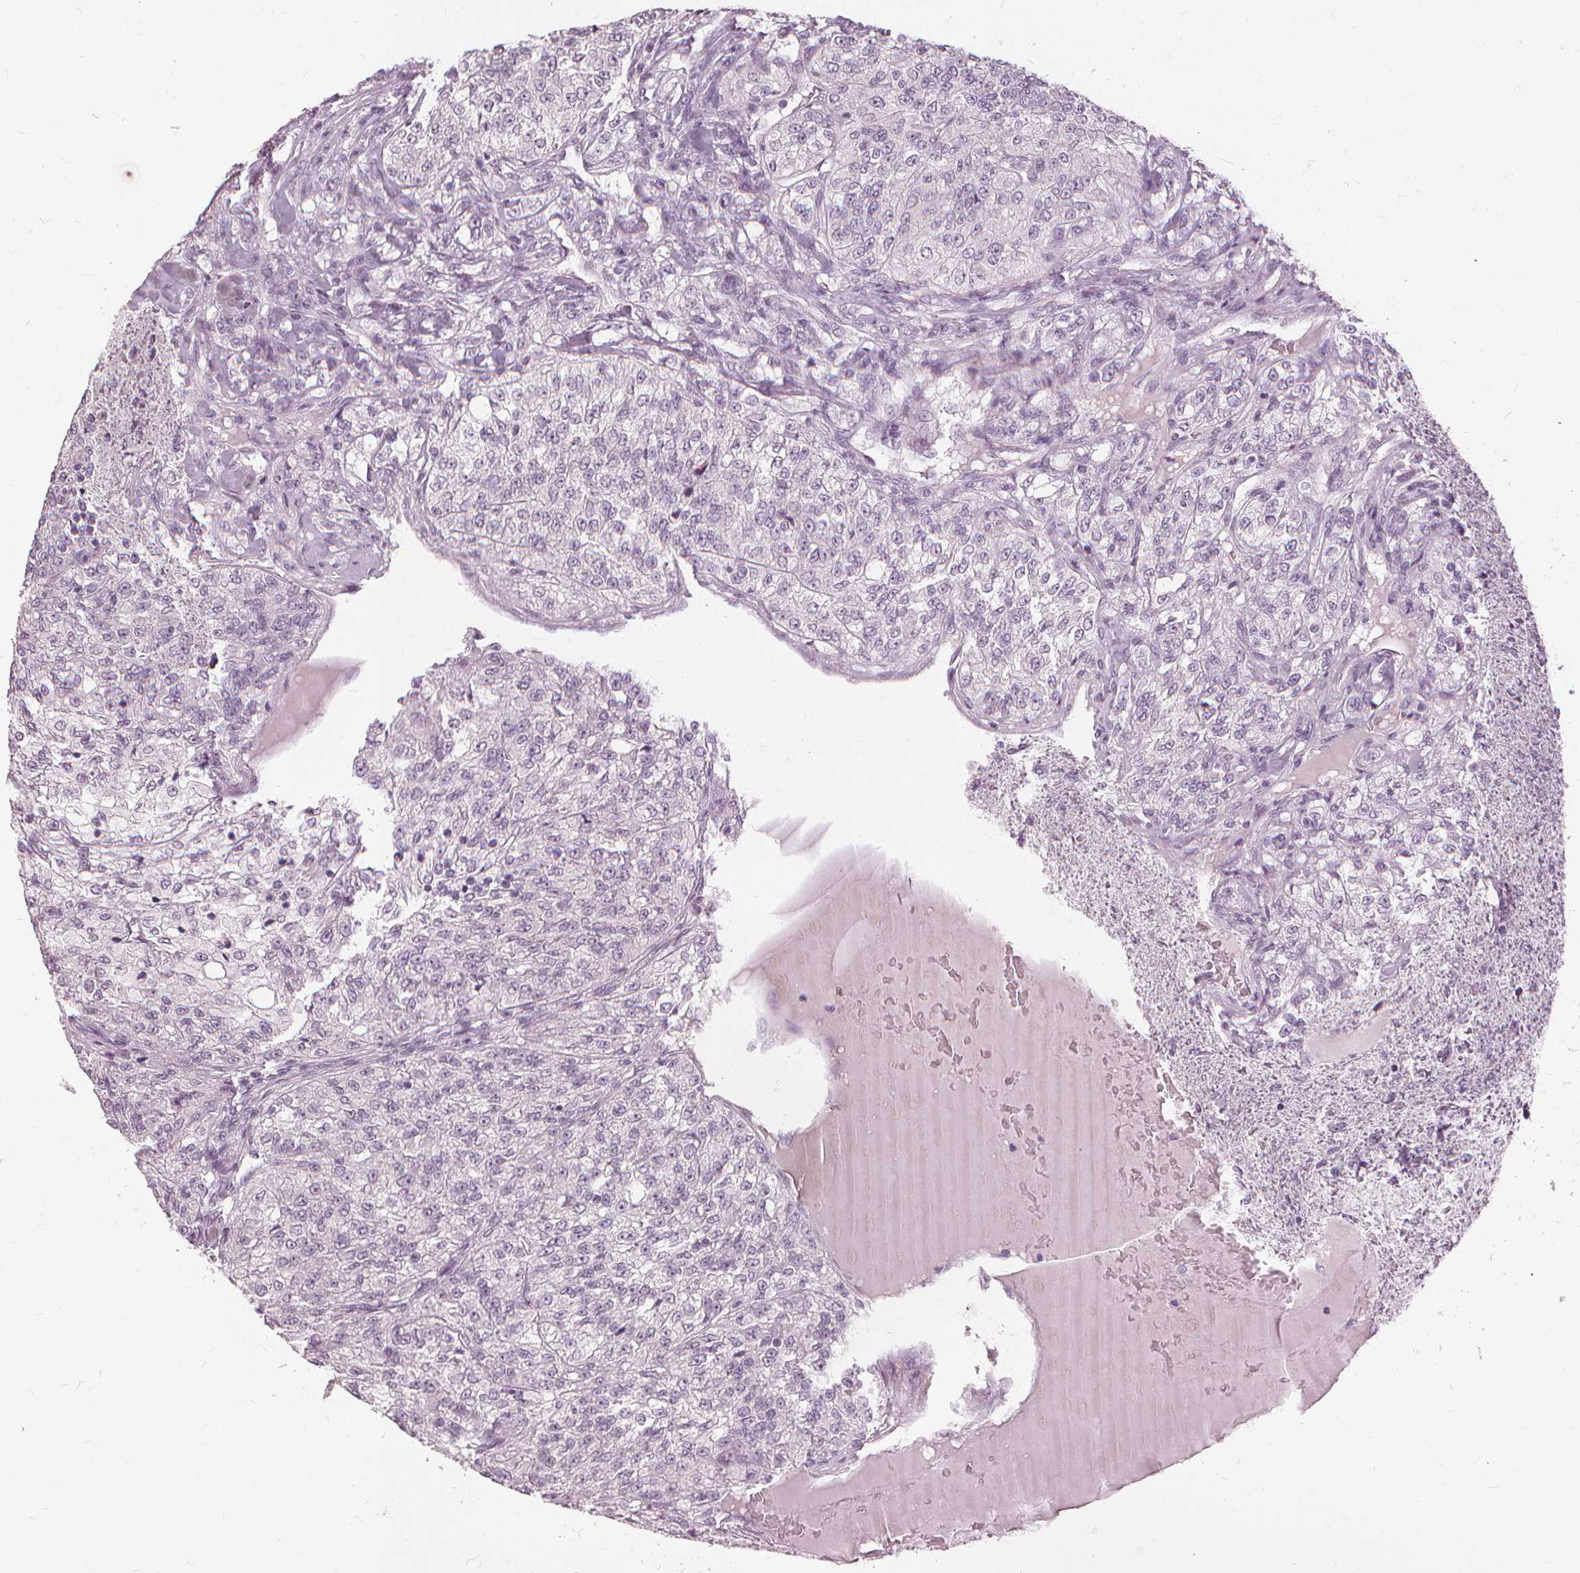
{"staining": {"intensity": "negative", "quantity": "none", "location": "none"}, "tissue": "renal cancer", "cell_type": "Tumor cells", "image_type": "cancer", "snomed": [{"axis": "morphology", "description": "Adenocarcinoma, NOS"}, {"axis": "topography", "description": "Kidney"}], "caption": "Immunohistochemistry of renal cancer (adenocarcinoma) reveals no expression in tumor cells.", "gene": "SFTPD", "patient": {"sex": "female", "age": 63}}